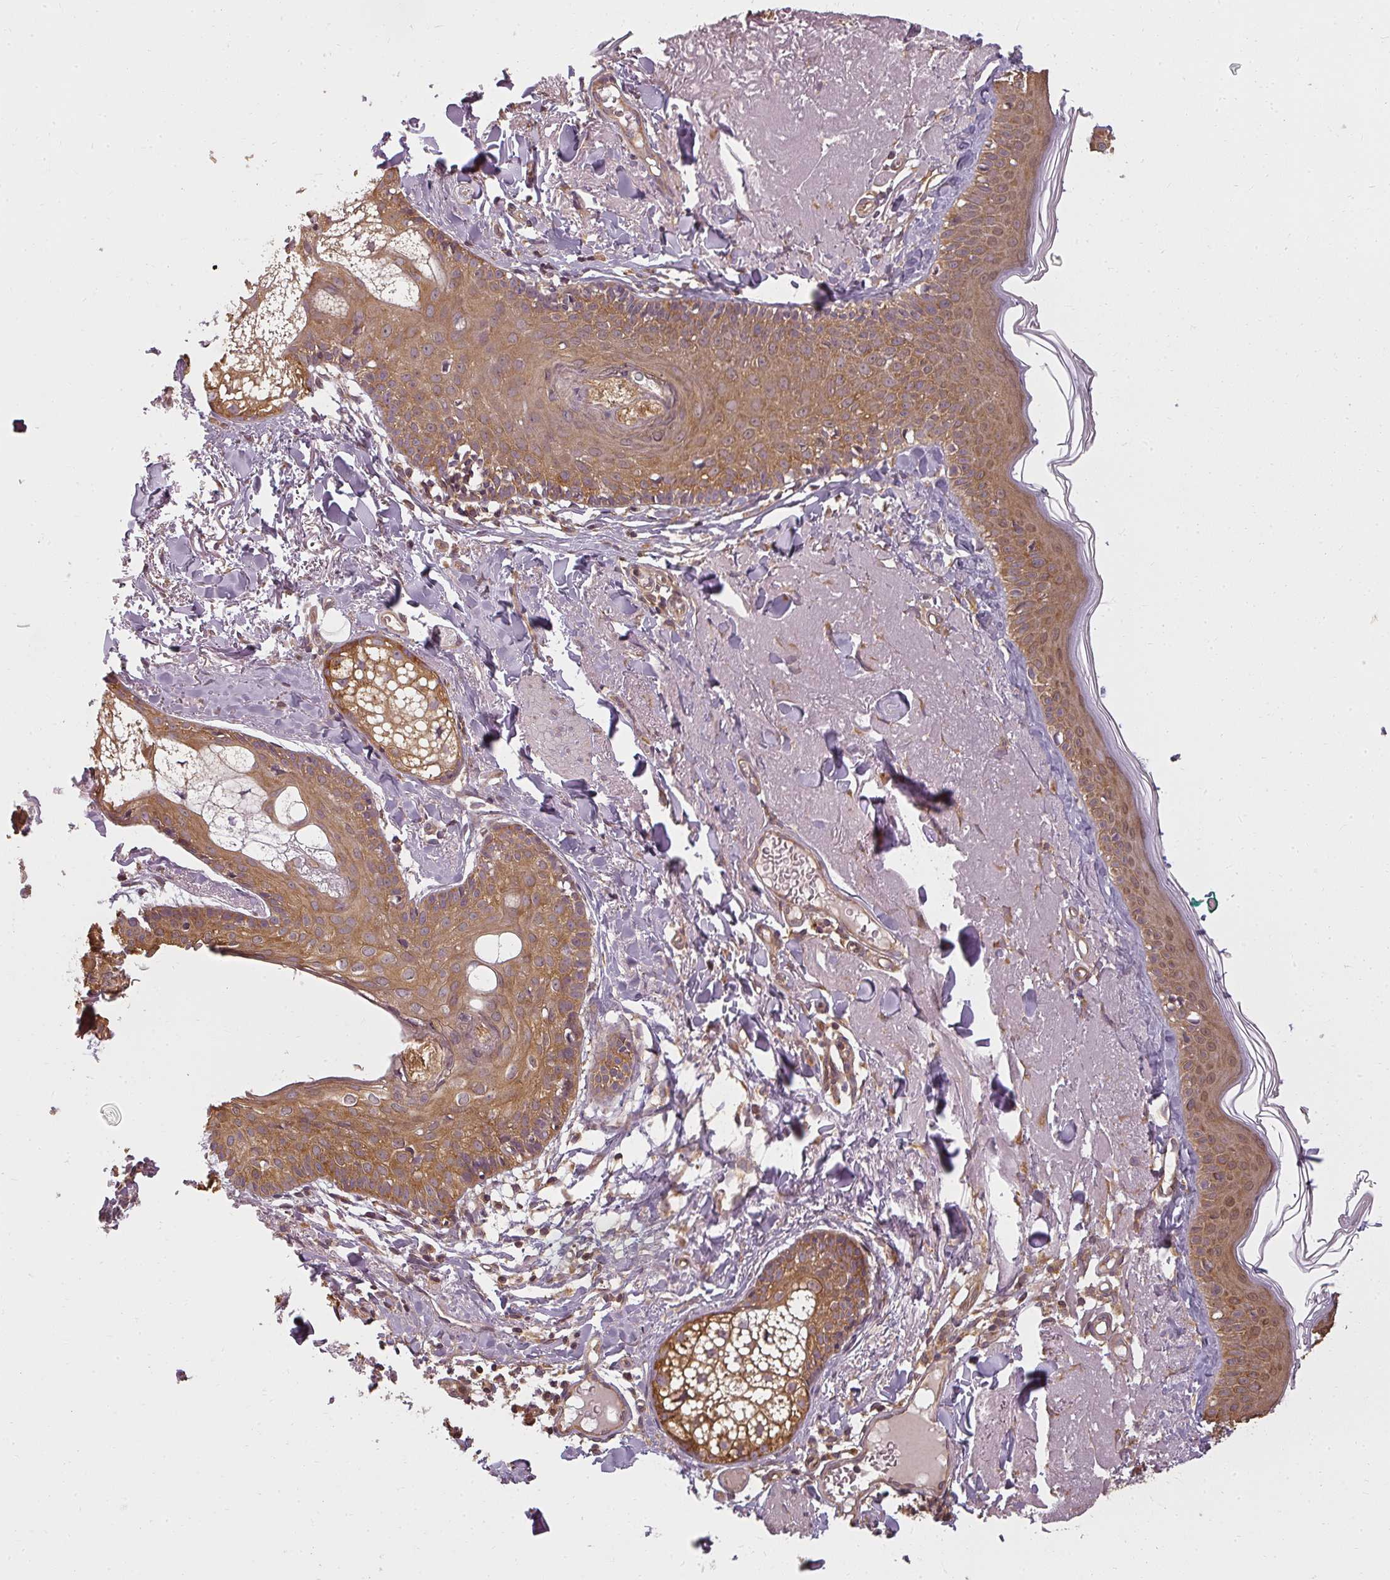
{"staining": {"intensity": "moderate", "quantity": ">75%", "location": "cytoplasmic/membranous"}, "tissue": "skin", "cell_type": "Fibroblasts", "image_type": "normal", "snomed": [{"axis": "morphology", "description": "Normal tissue, NOS"}, {"axis": "morphology", "description": "Malignant melanoma, NOS"}, {"axis": "topography", "description": "Skin"}], "caption": "The photomicrograph demonstrates immunohistochemical staining of unremarkable skin. There is moderate cytoplasmic/membranous positivity is seen in approximately >75% of fibroblasts. The staining was performed using DAB to visualize the protein expression in brown, while the nuclei were stained in blue with hematoxylin (Magnification: 20x).", "gene": "RPL24", "patient": {"sex": "male", "age": 80}}